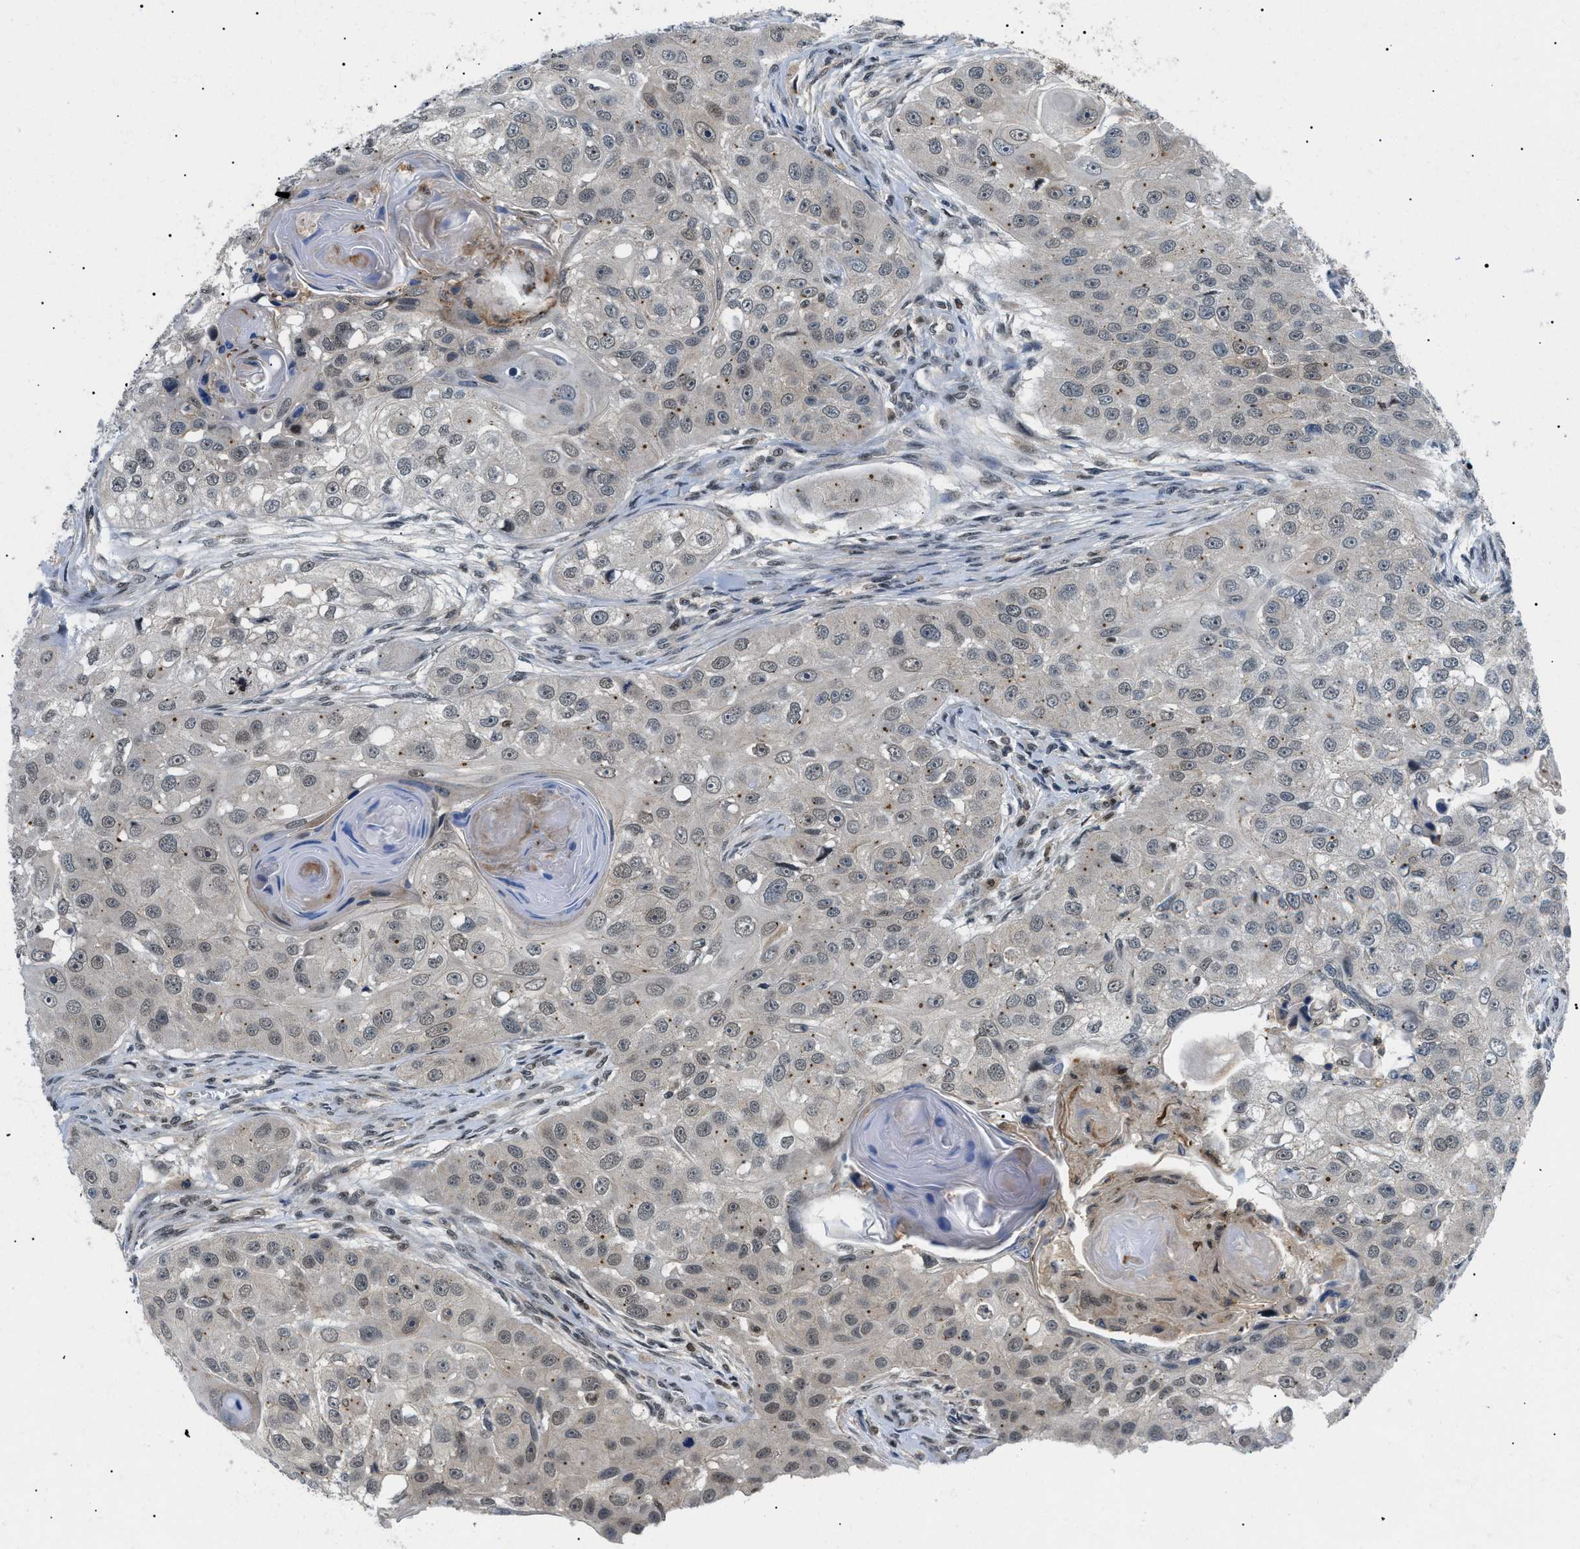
{"staining": {"intensity": "weak", "quantity": "<25%", "location": "nuclear"}, "tissue": "head and neck cancer", "cell_type": "Tumor cells", "image_type": "cancer", "snomed": [{"axis": "morphology", "description": "Normal tissue, NOS"}, {"axis": "morphology", "description": "Squamous cell carcinoma, NOS"}, {"axis": "topography", "description": "Skeletal muscle"}, {"axis": "topography", "description": "Head-Neck"}], "caption": "This is a image of IHC staining of head and neck cancer, which shows no expression in tumor cells.", "gene": "RBM15", "patient": {"sex": "male", "age": 51}}